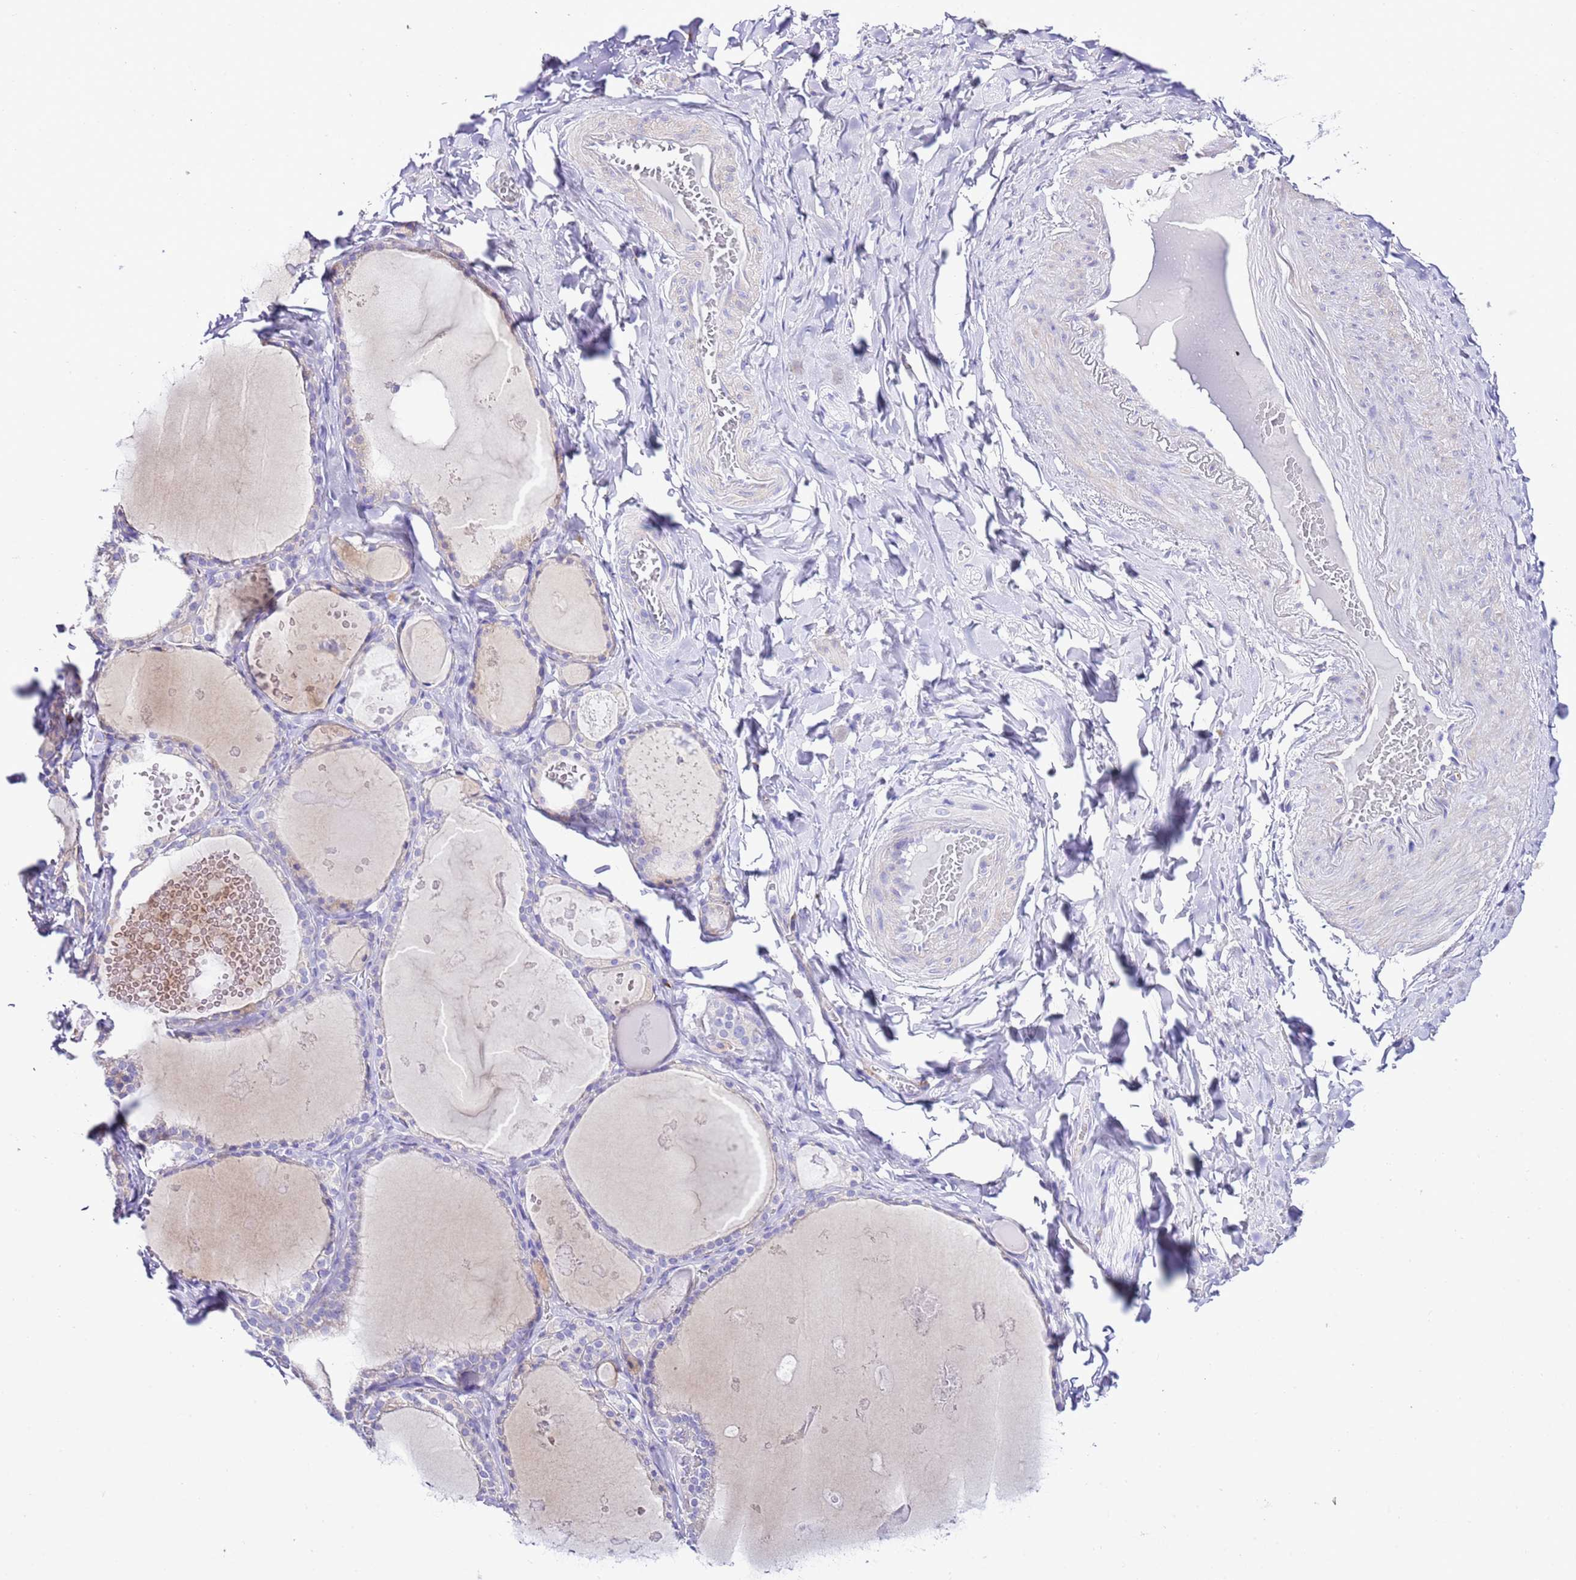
{"staining": {"intensity": "weak", "quantity": "<25%", "location": "cytoplasmic/membranous"}, "tissue": "thyroid gland", "cell_type": "Glandular cells", "image_type": "normal", "snomed": [{"axis": "morphology", "description": "Normal tissue, NOS"}, {"axis": "topography", "description": "Thyroid gland"}], "caption": "This is an IHC histopathology image of benign human thyroid gland. There is no expression in glandular cells.", "gene": "RPS10", "patient": {"sex": "male", "age": 56}}